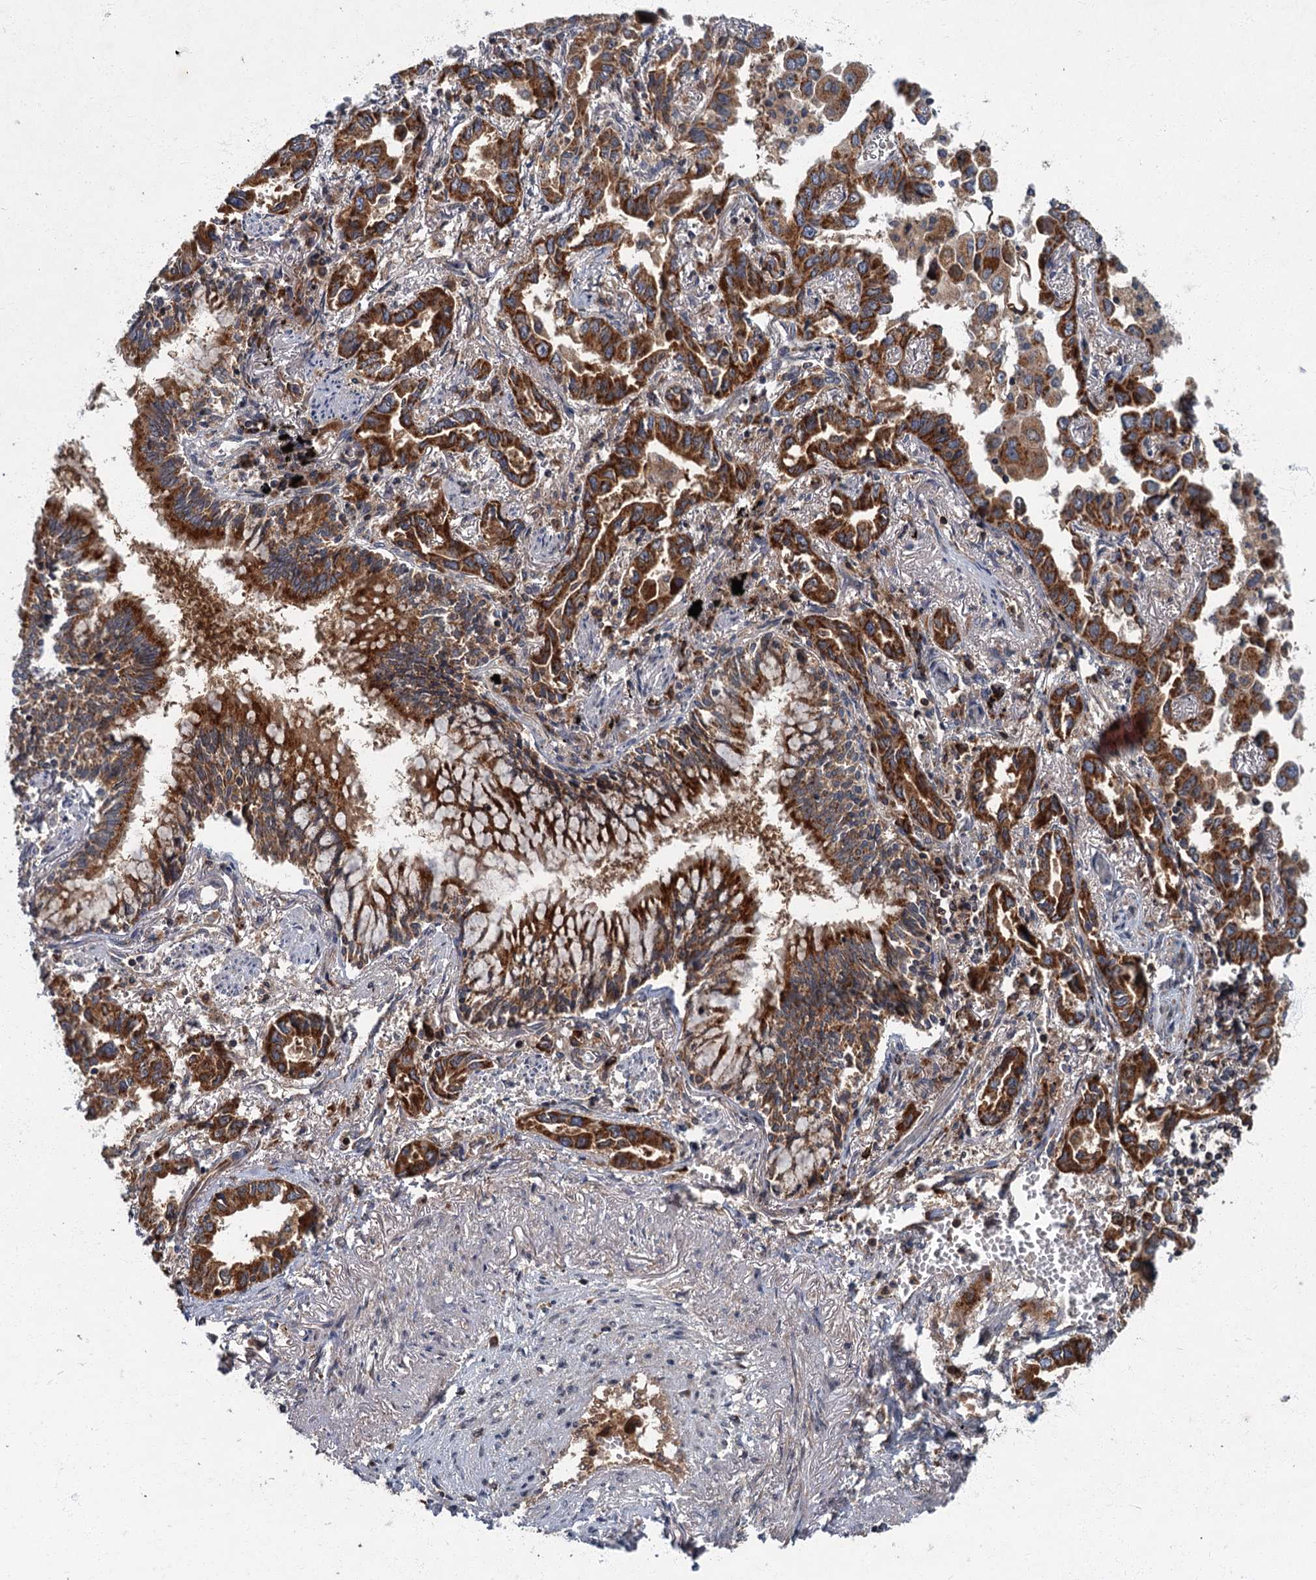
{"staining": {"intensity": "strong", "quantity": ">75%", "location": "cytoplasmic/membranous"}, "tissue": "lung cancer", "cell_type": "Tumor cells", "image_type": "cancer", "snomed": [{"axis": "morphology", "description": "Adenocarcinoma, NOS"}, {"axis": "topography", "description": "Lung"}], "caption": "Tumor cells display high levels of strong cytoplasmic/membranous expression in about >75% of cells in adenocarcinoma (lung).", "gene": "SLC11A2", "patient": {"sex": "male", "age": 67}}